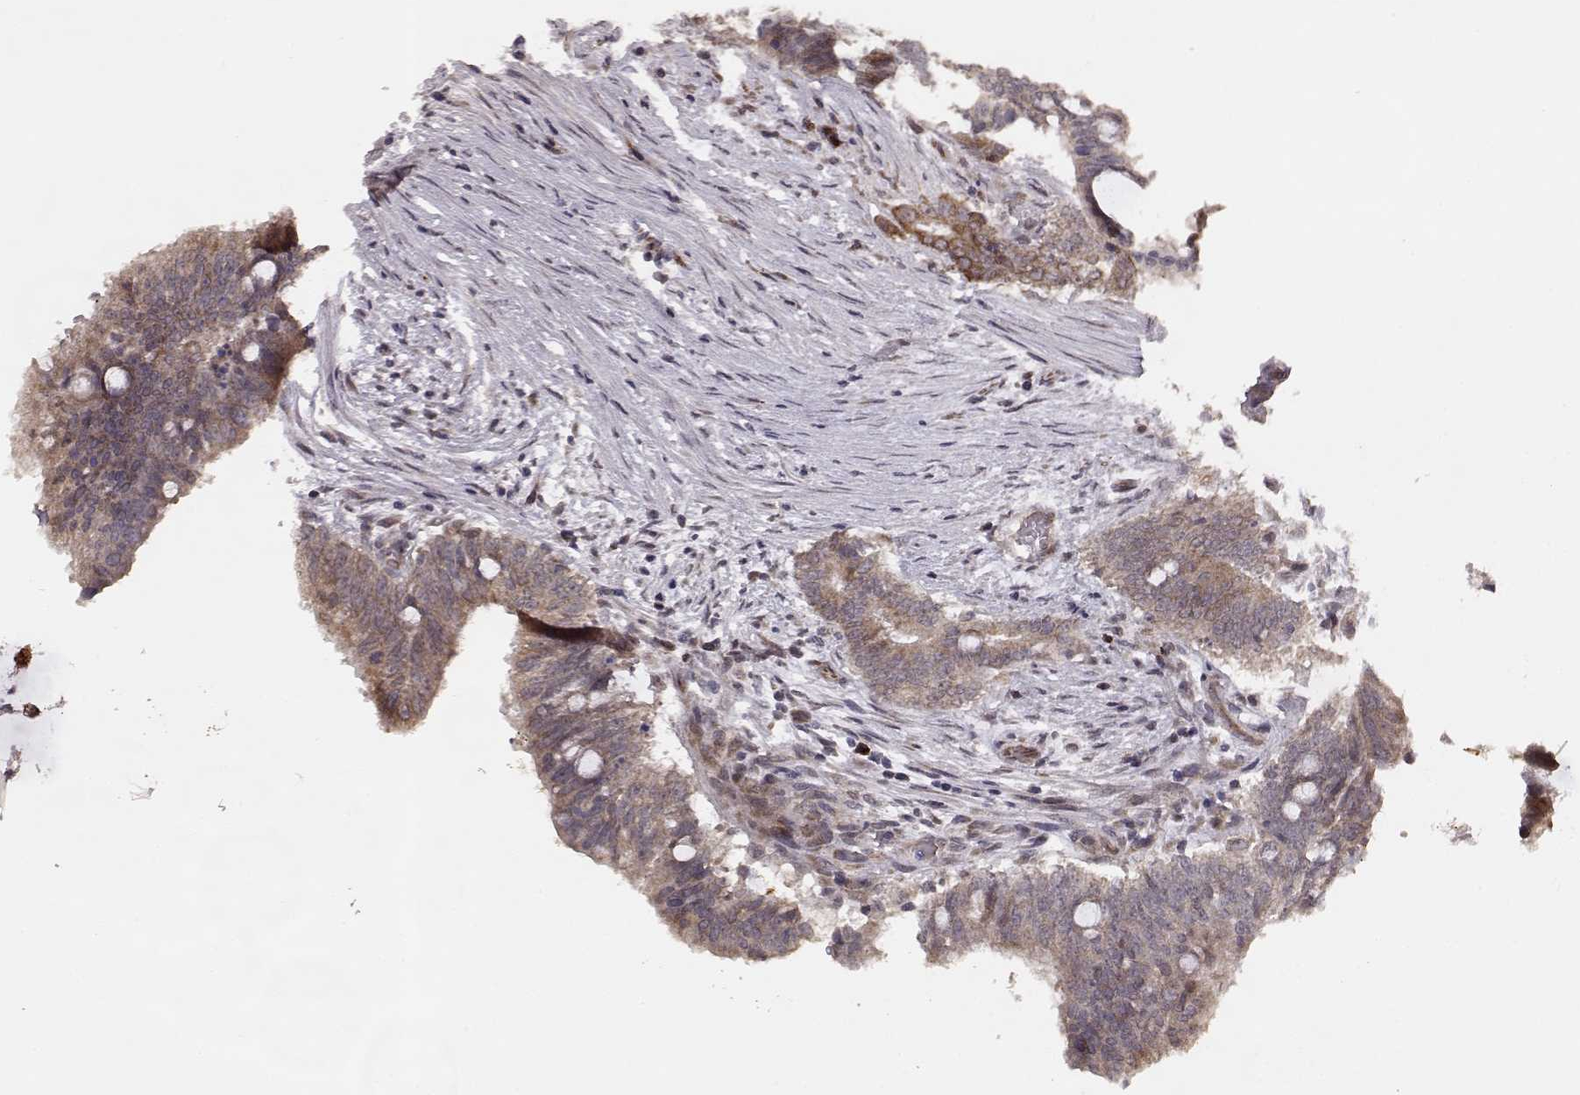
{"staining": {"intensity": "moderate", "quantity": ">75%", "location": "cytoplasmic/membranous"}, "tissue": "colorectal cancer", "cell_type": "Tumor cells", "image_type": "cancer", "snomed": [{"axis": "morphology", "description": "Adenocarcinoma, NOS"}, {"axis": "topography", "description": "Colon"}], "caption": "Adenocarcinoma (colorectal) stained with DAB immunohistochemistry displays medium levels of moderate cytoplasmic/membranous staining in about >75% of tumor cells.", "gene": "ELOVL5", "patient": {"sex": "female", "age": 43}}